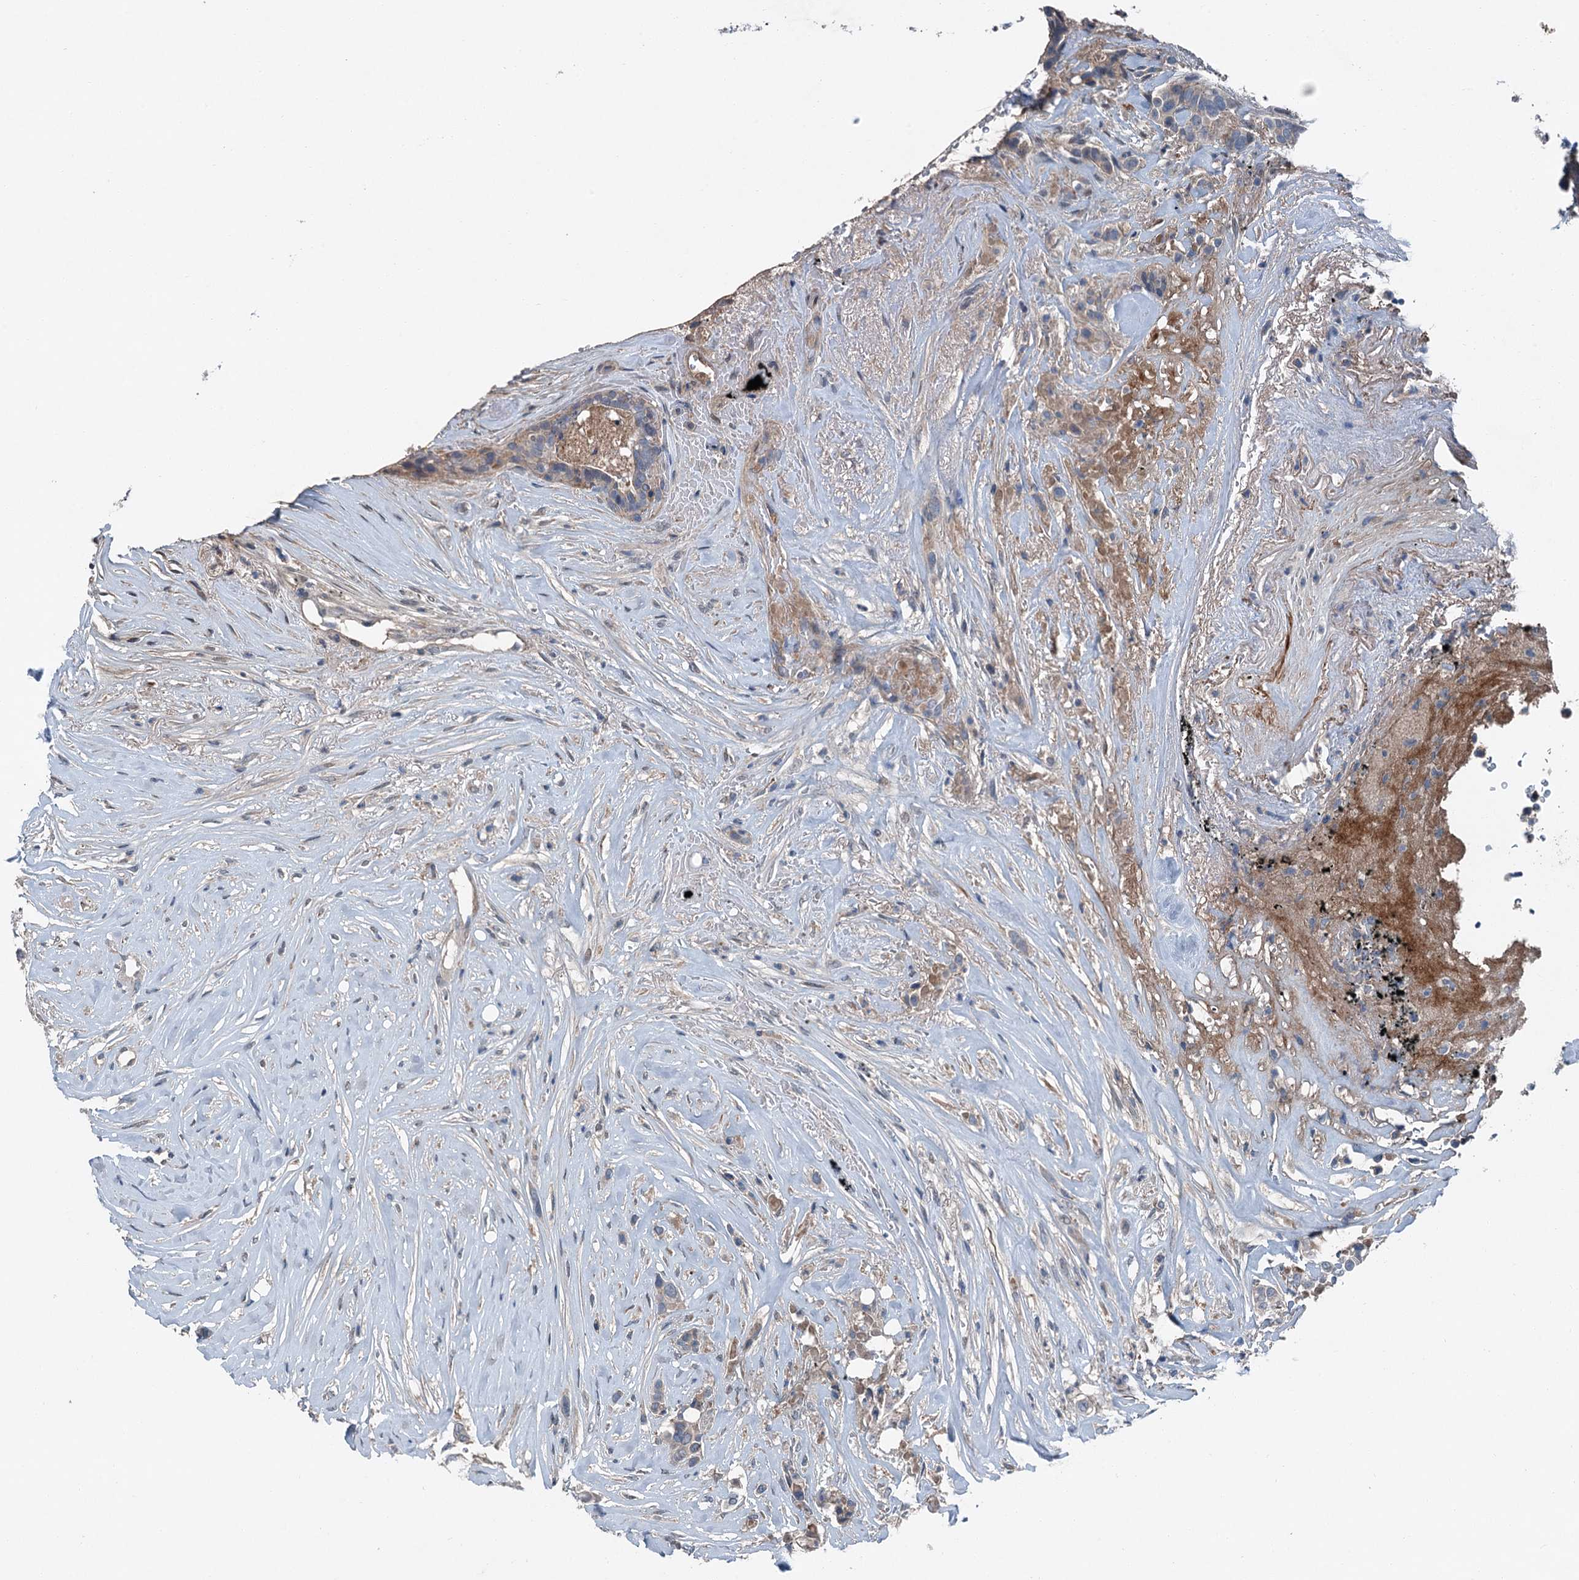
{"staining": {"intensity": "negative", "quantity": "none", "location": "none"}, "tissue": "breast cancer", "cell_type": "Tumor cells", "image_type": "cancer", "snomed": [{"axis": "morphology", "description": "Lobular carcinoma"}, {"axis": "topography", "description": "Breast"}], "caption": "Breast cancer (lobular carcinoma) was stained to show a protein in brown. There is no significant positivity in tumor cells. (IHC, brightfield microscopy, high magnification).", "gene": "SLC2A10", "patient": {"sex": "female", "age": 51}}